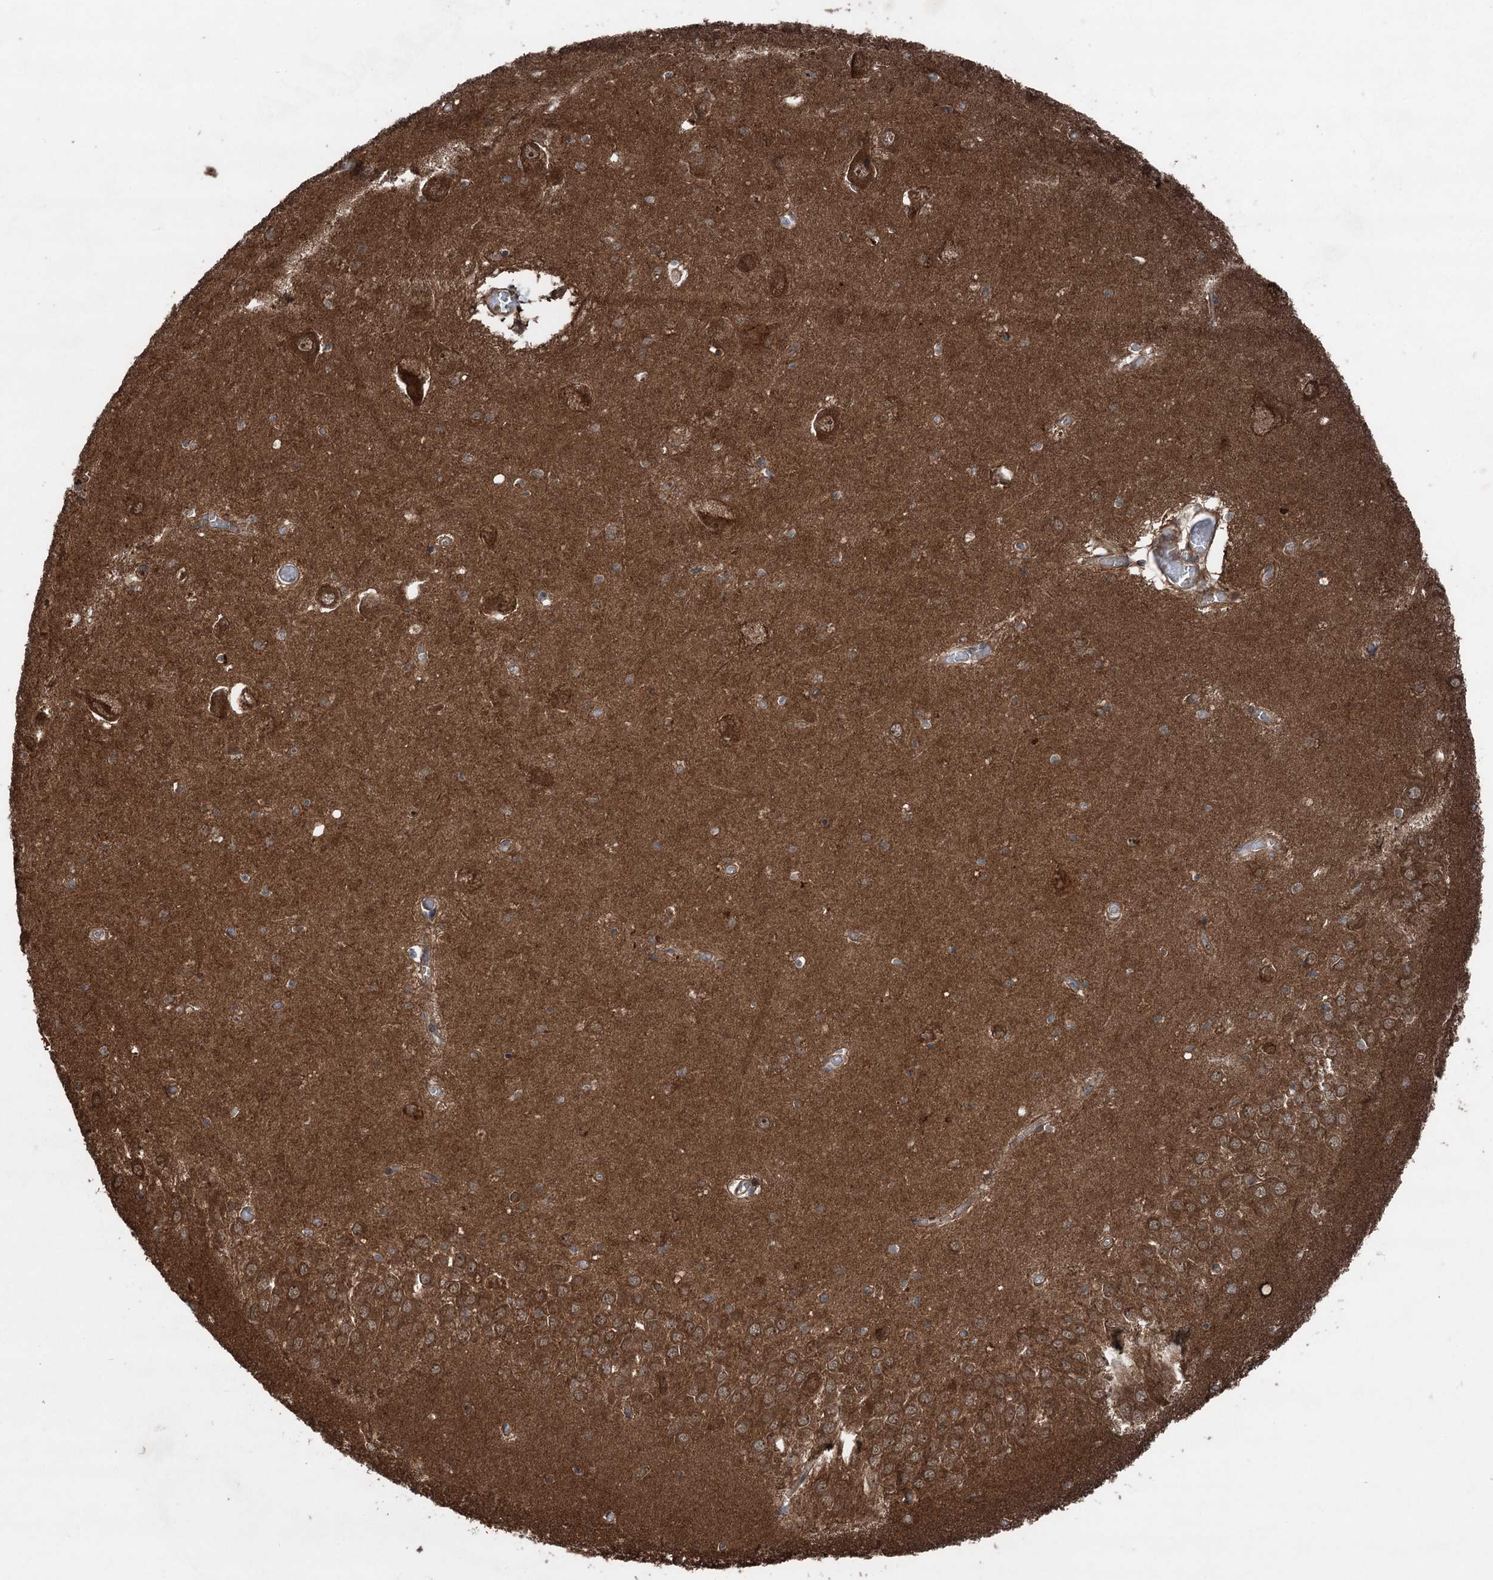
{"staining": {"intensity": "moderate", "quantity": "25%-75%", "location": "cytoplasmic/membranous"}, "tissue": "hippocampus", "cell_type": "Glial cells", "image_type": "normal", "snomed": [{"axis": "morphology", "description": "Normal tissue, NOS"}, {"axis": "topography", "description": "Hippocampus"}], "caption": "Immunohistochemistry (IHC) (DAB (3,3'-diaminobenzidine)) staining of unremarkable human hippocampus exhibits moderate cytoplasmic/membranous protein positivity in about 25%-75% of glial cells.", "gene": "ALAS1", "patient": {"sex": "male", "age": 70}}